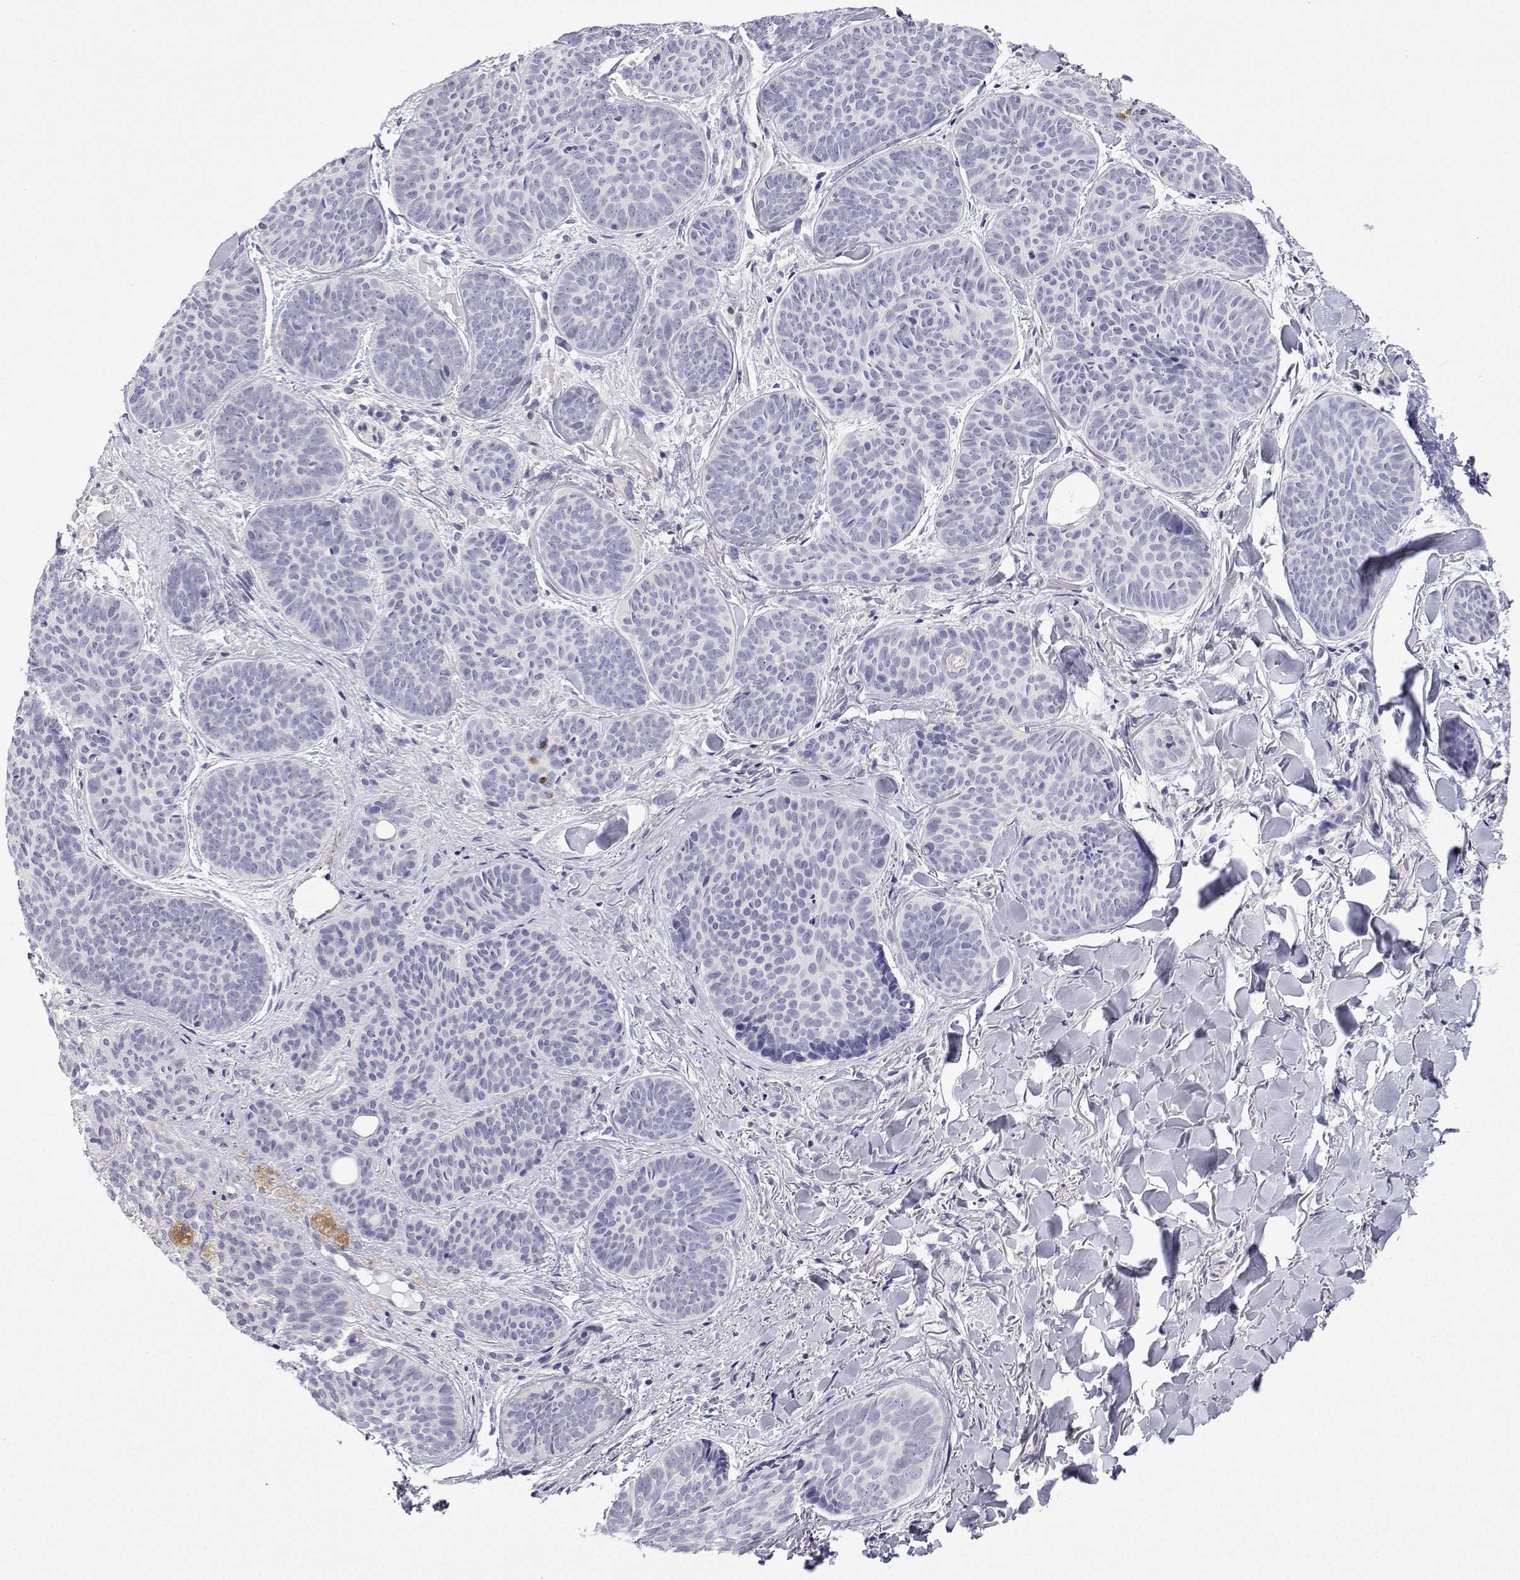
{"staining": {"intensity": "negative", "quantity": "none", "location": "none"}, "tissue": "skin cancer", "cell_type": "Tumor cells", "image_type": "cancer", "snomed": [{"axis": "morphology", "description": "Basal cell carcinoma"}, {"axis": "topography", "description": "Skin"}], "caption": "IHC image of human skin basal cell carcinoma stained for a protein (brown), which demonstrates no expression in tumor cells.", "gene": "ANKRD65", "patient": {"sex": "female", "age": 82}}